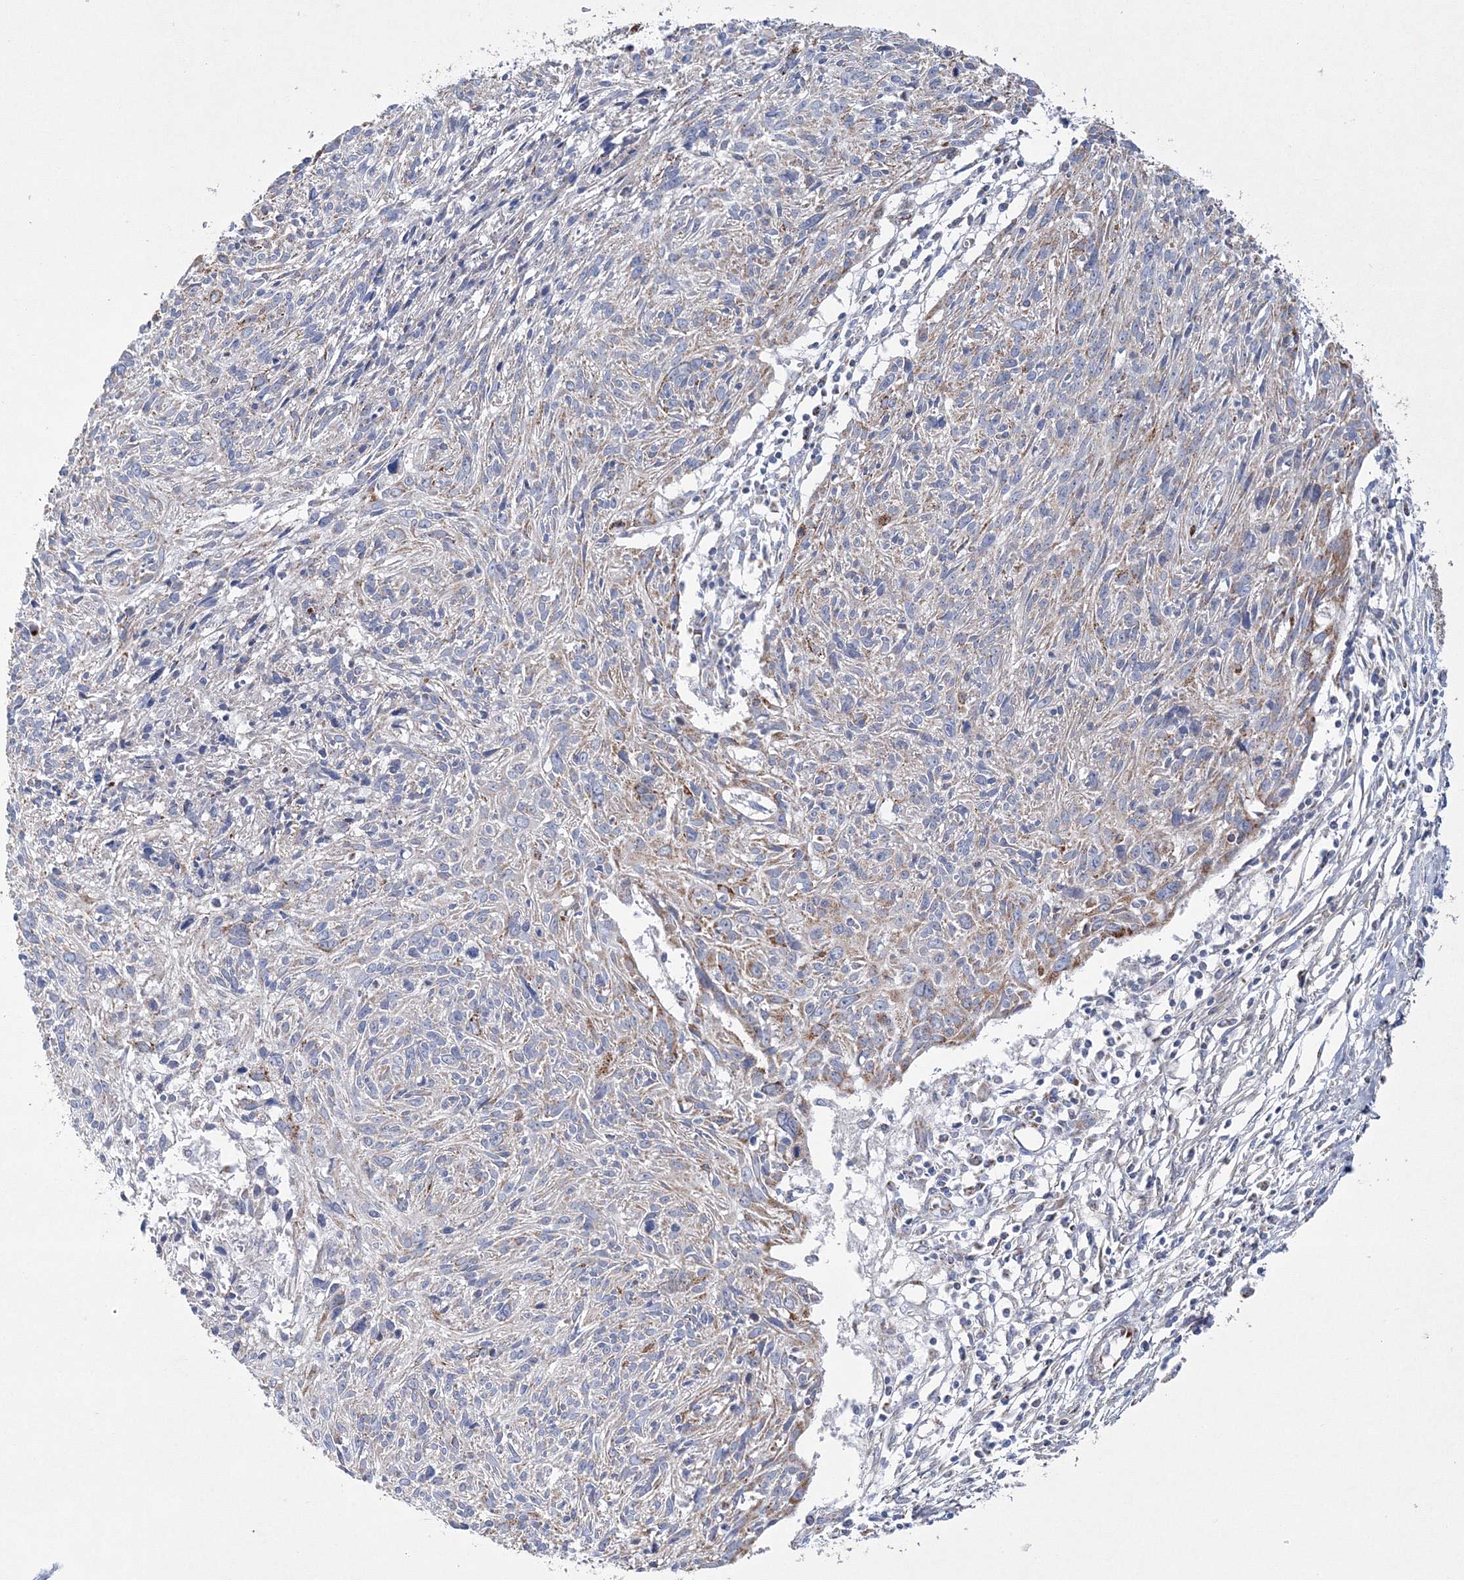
{"staining": {"intensity": "weak", "quantity": "<25%", "location": "cytoplasmic/membranous"}, "tissue": "cervical cancer", "cell_type": "Tumor cells", "image_type": "cancer", "snomed": [{"axis": "morphology", "description": "Squamous cell carcinoma, NOS"}, {"axis": "topography", "description": "Cervix"}], "caption": "Tumor cells show no significant staining in squamous cell carcinoma (cervical).", "gene": "HIBCH", "patient": {"sex": "female", "age": 51}}